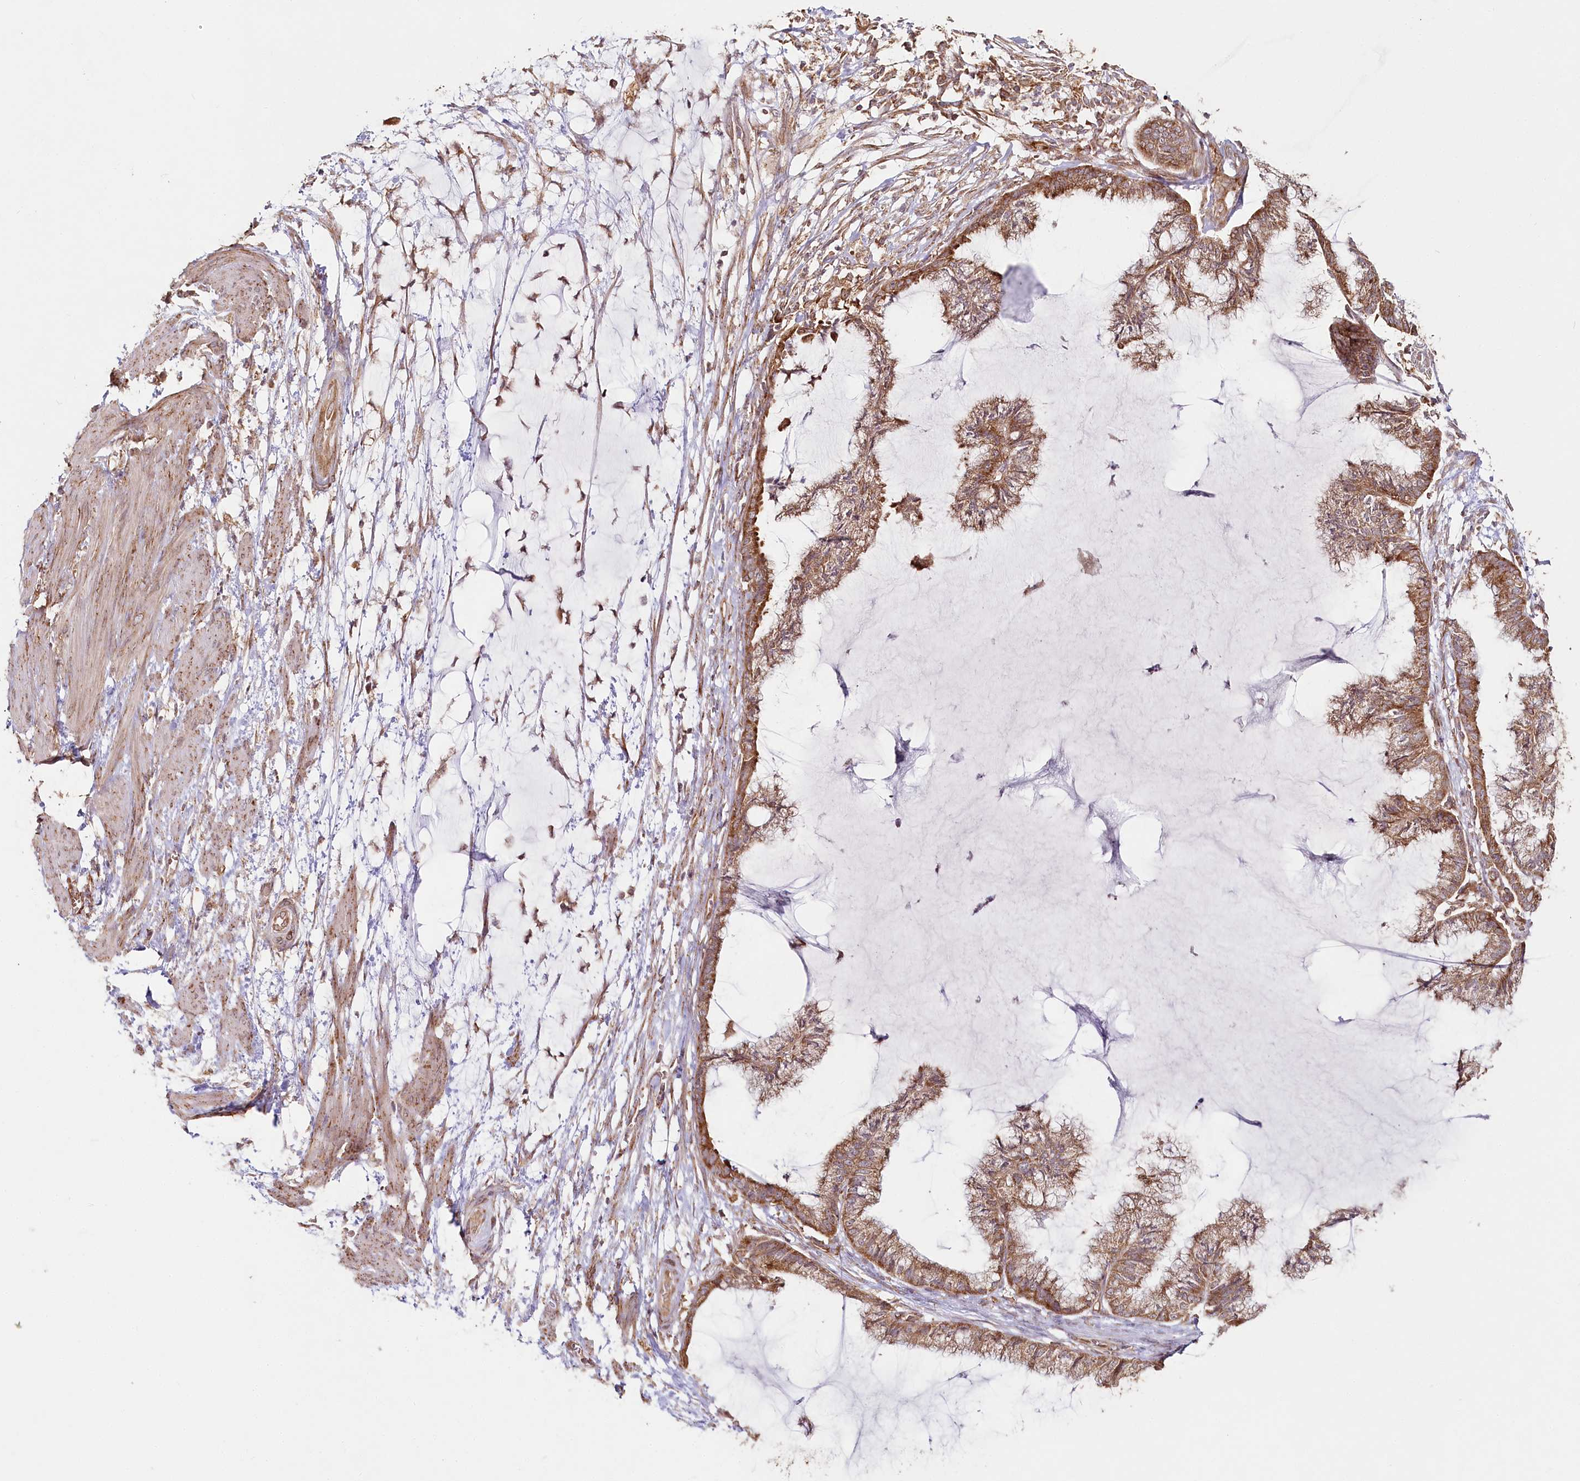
{"staining": {"intensity": "moderate", "quantity": ">75%", "location": "cytoplasmic/membranous"}, "tissue": "endometrial cancer", "cell_type": "Tumor cells", "image_type": "cancer", "snomed": [{"axis": "morphology", "description": "Adenocarcinoma, NOS"}, {"axis": "topography", "description": "Endometrium"}], "caption": "Endometrial cancer (adenocarcinoma) tissue reveals moderate cytoplasmic/membranous expression in approximately >75% of tumor cells, visualized by immunohistochemistry.", "gene": "OTUD4", "patient": {"sex": "female", "age": 86}}